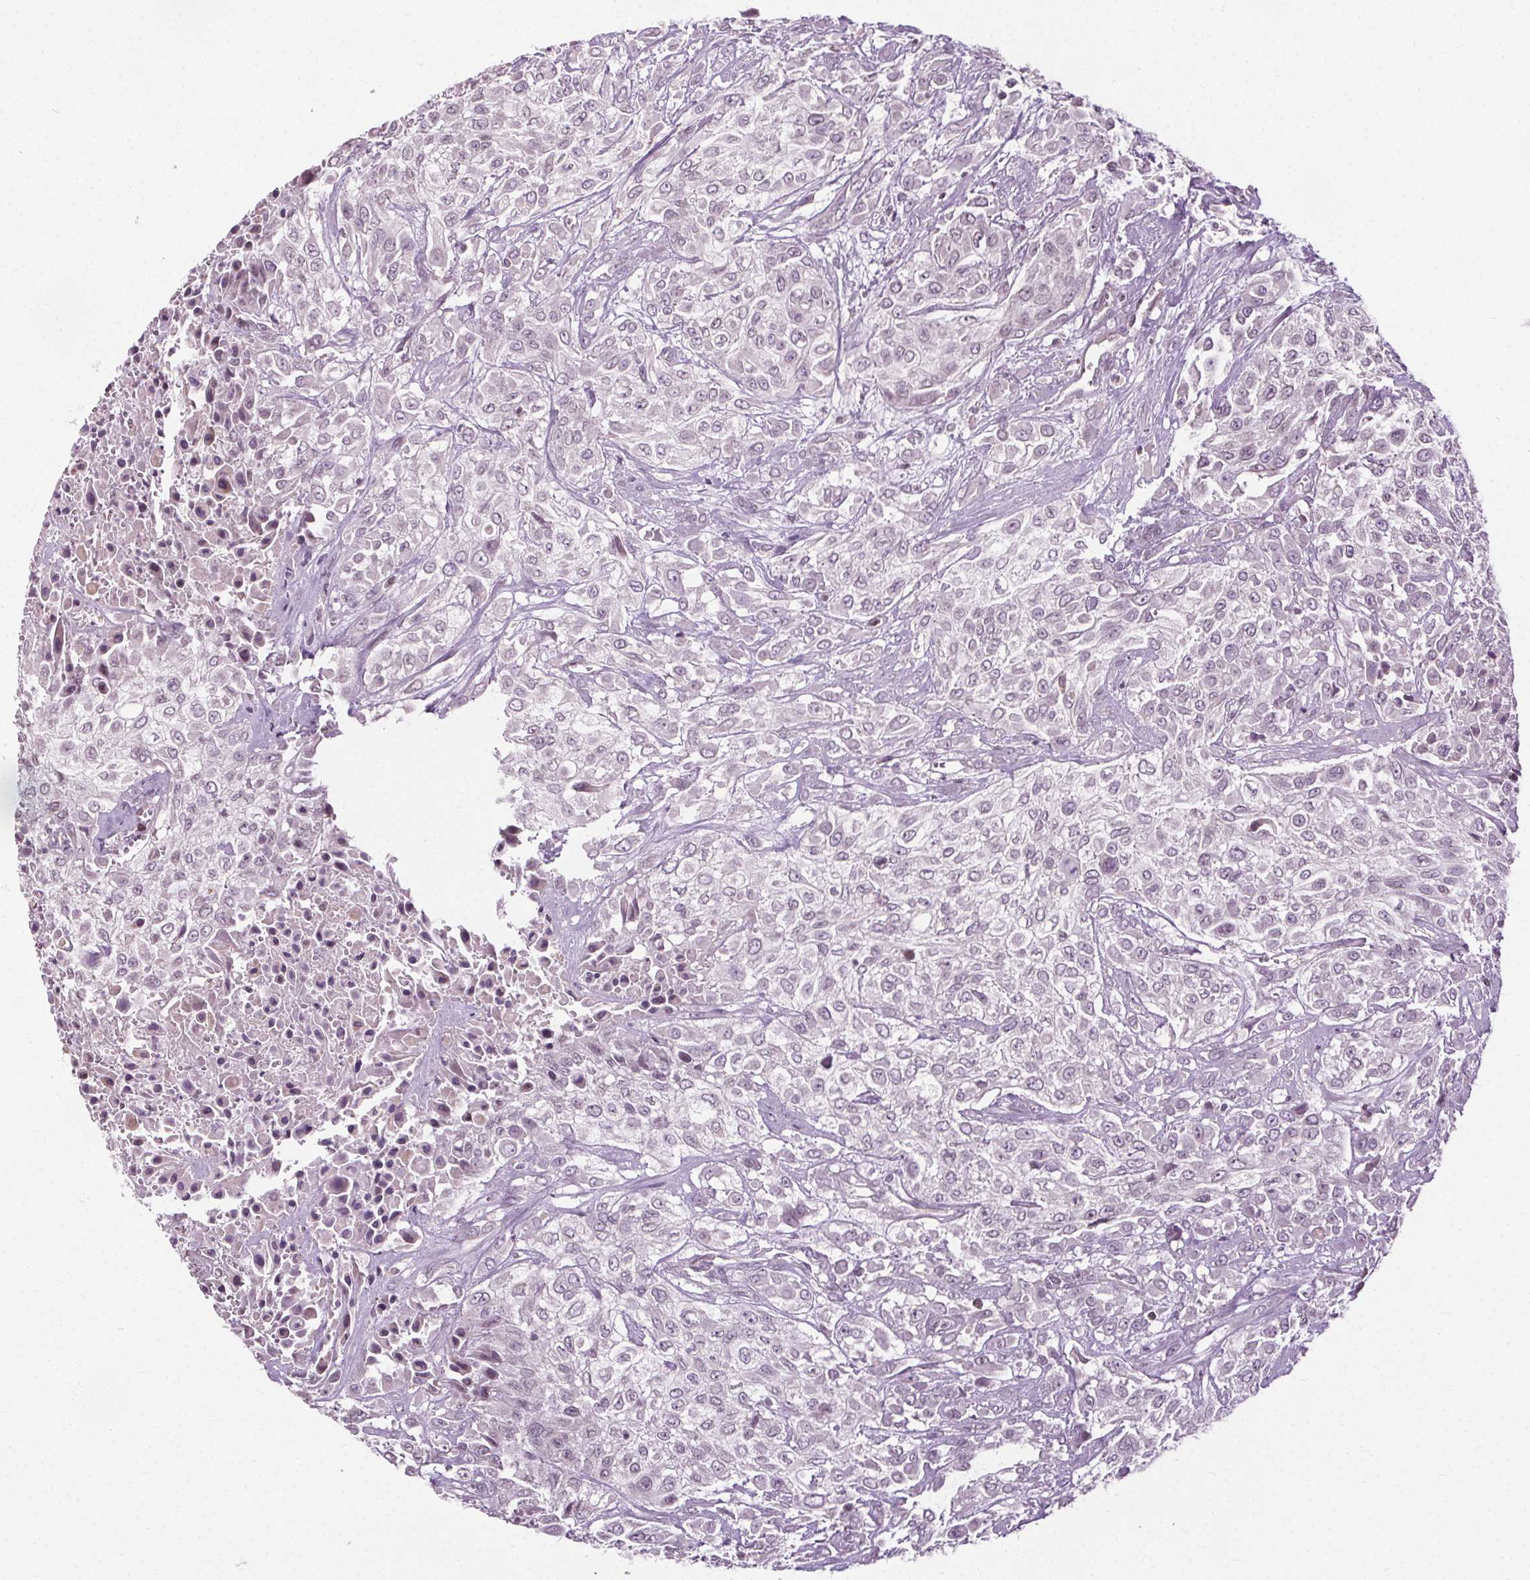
{"staining": {"intensity": "negative", "quantity": "none", "location": "none"}, "tissue": "urothelial cancer", "cell_type": "Tumor cells", "image_type": "cancer", "snomed": [{"axis": "morphology", "description": "Urothelial carcinoma, High grade"}, {"axis": "topography", "description": "Urinary bladder"}], "caption": "This photomicrograph is of urothelial cancer stained with immunohistochemistry to label a protein in brown with the nuclei are counter-stained blue. There is no expression in tumor cells.", "gene": "LFNG", "patient": {"sex": "male", "age": 57}}